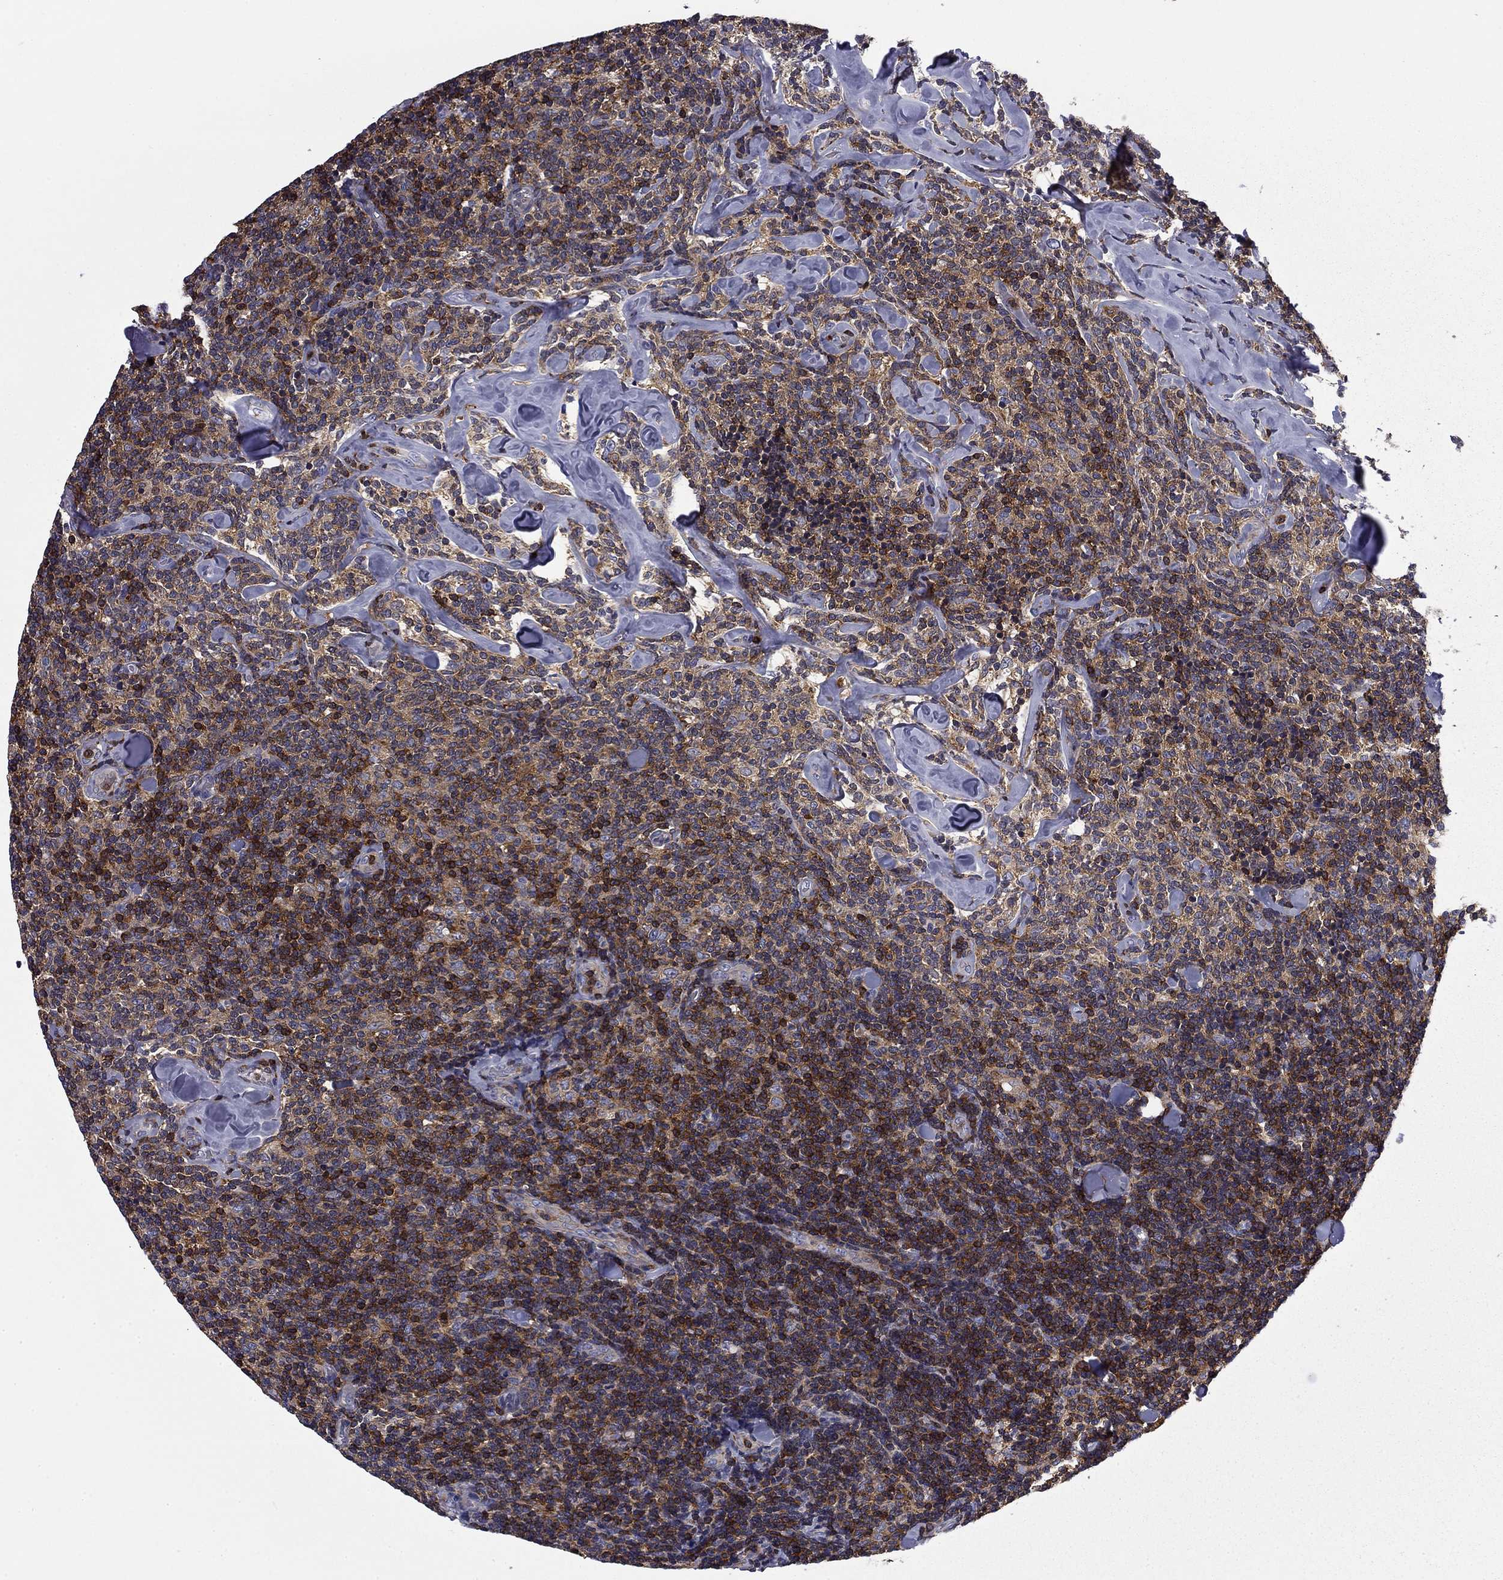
{"staining": {"intensity": "negative", "quantity": "none", "location": "none"}, "tissue": "lymphoma", "cell_type": "Tumor cells", "image_type": "cancer", "snomed": [{"axis": "morphology", "description": "Malignant lymphoma, non-Hodgkin's type, Low grade"}, {"axis": "topography", "description": "Lymph node"}], "caption": "Malignant lymphoma, non-Hodgkin's type (low-grade) stained for a protein using immunohistochemistry reveals no staining tumor cells.", "gene": "ARHGAP45", "patient": {"sex": "female", "age": 56}}